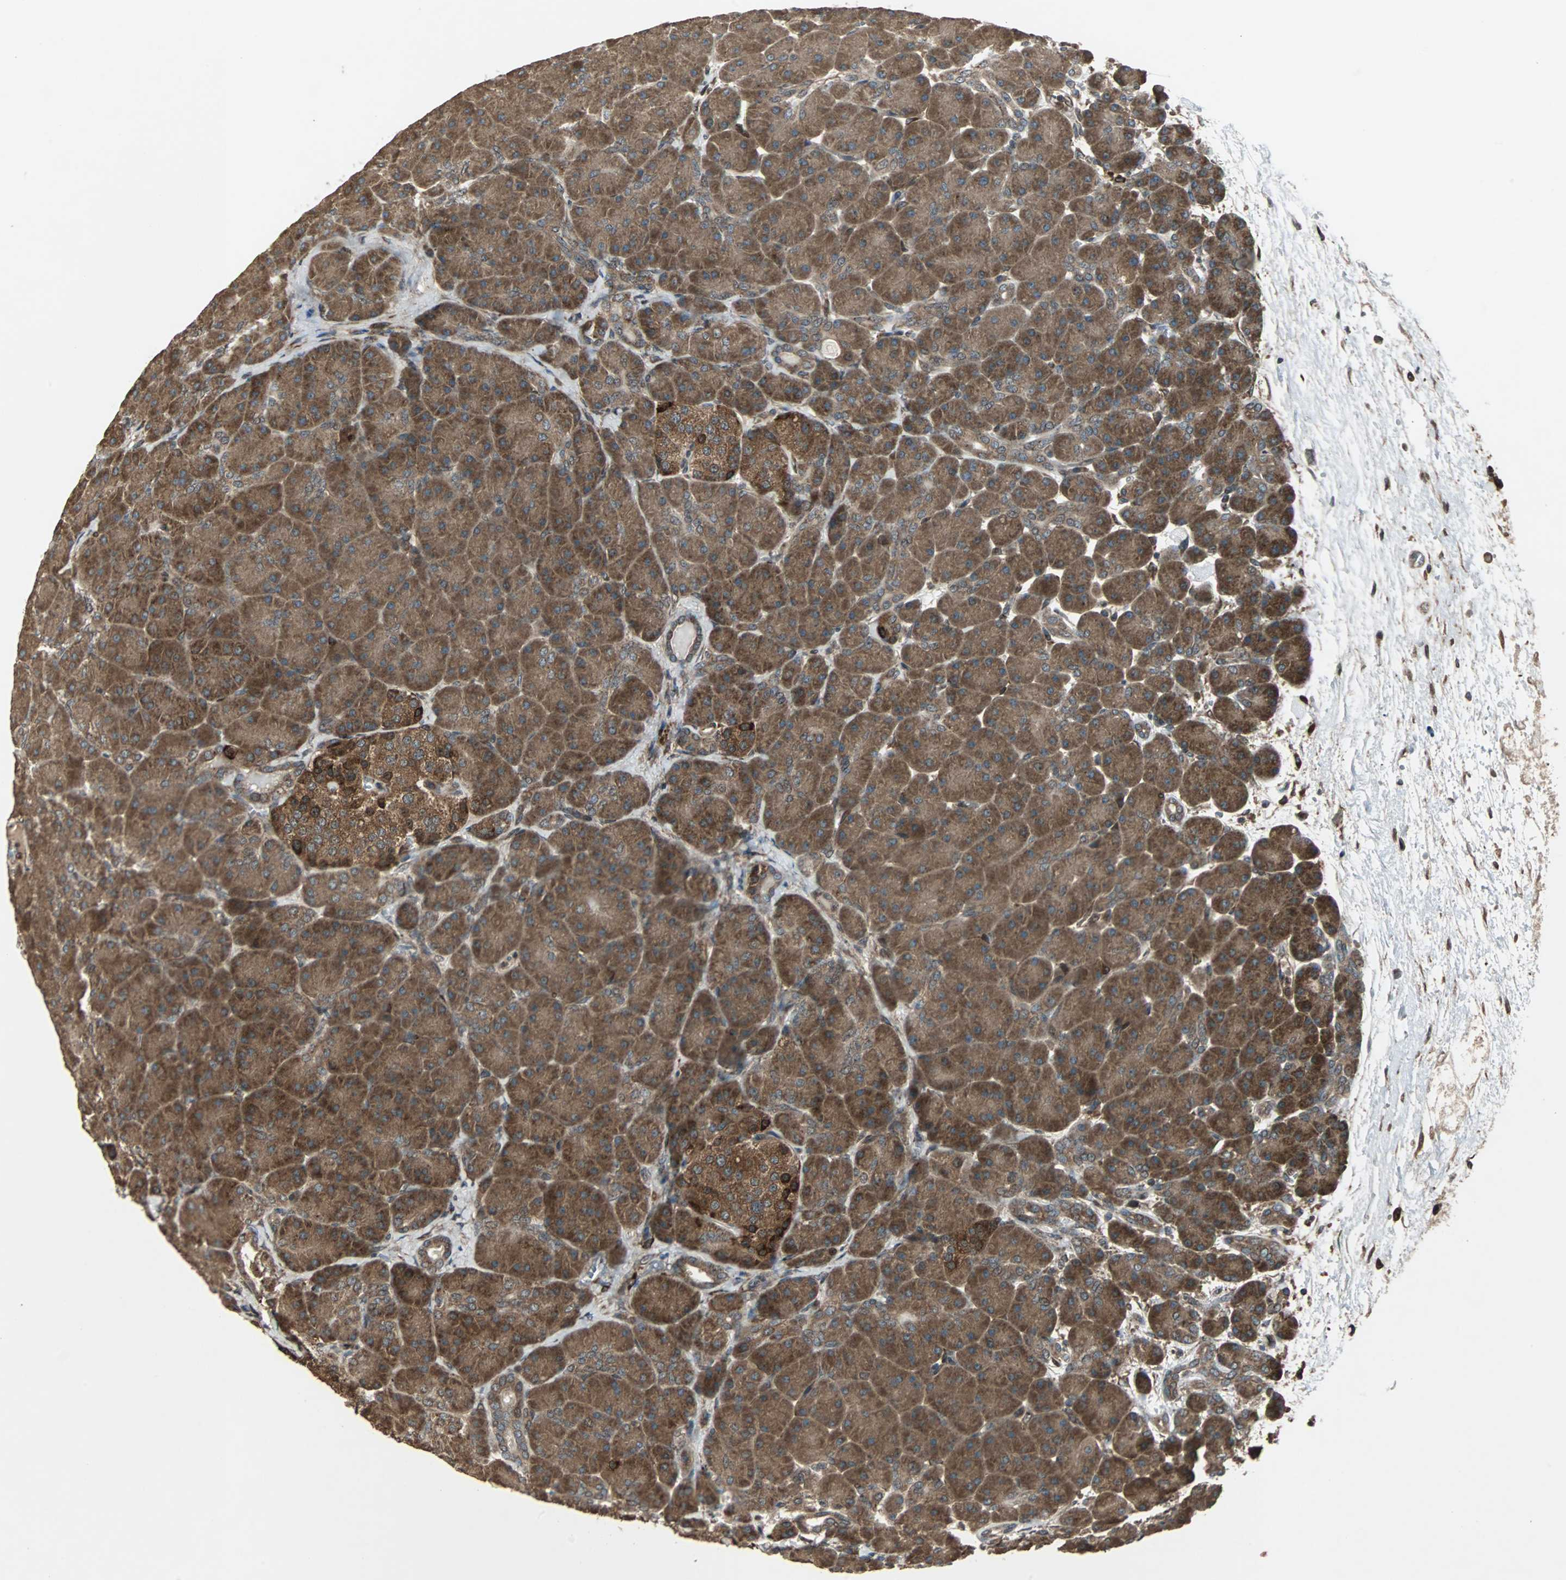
{"staining": {"intensity": "strong", "quantity": ">75%", "location": "cytoplasmic/membranous"}, "tissue": "pancreas", "cell_type": "Exocrine glandular cells", "image_type": "normal", "snomed": [{"axis": "morphology", "description": "Normal tissue, NOS"}, {"axis": "topography", "description": "Pancreas"}], "caption": "Pancreas stained with DAB (3,3'-diaminobenzidine) IHC reveals high levels of strong cytoplasmic/membranous staining in approximately >75% of exocrine glandular cells.", "gene": "RAB7A", "patient": {"sex": "male", "age": 66}}